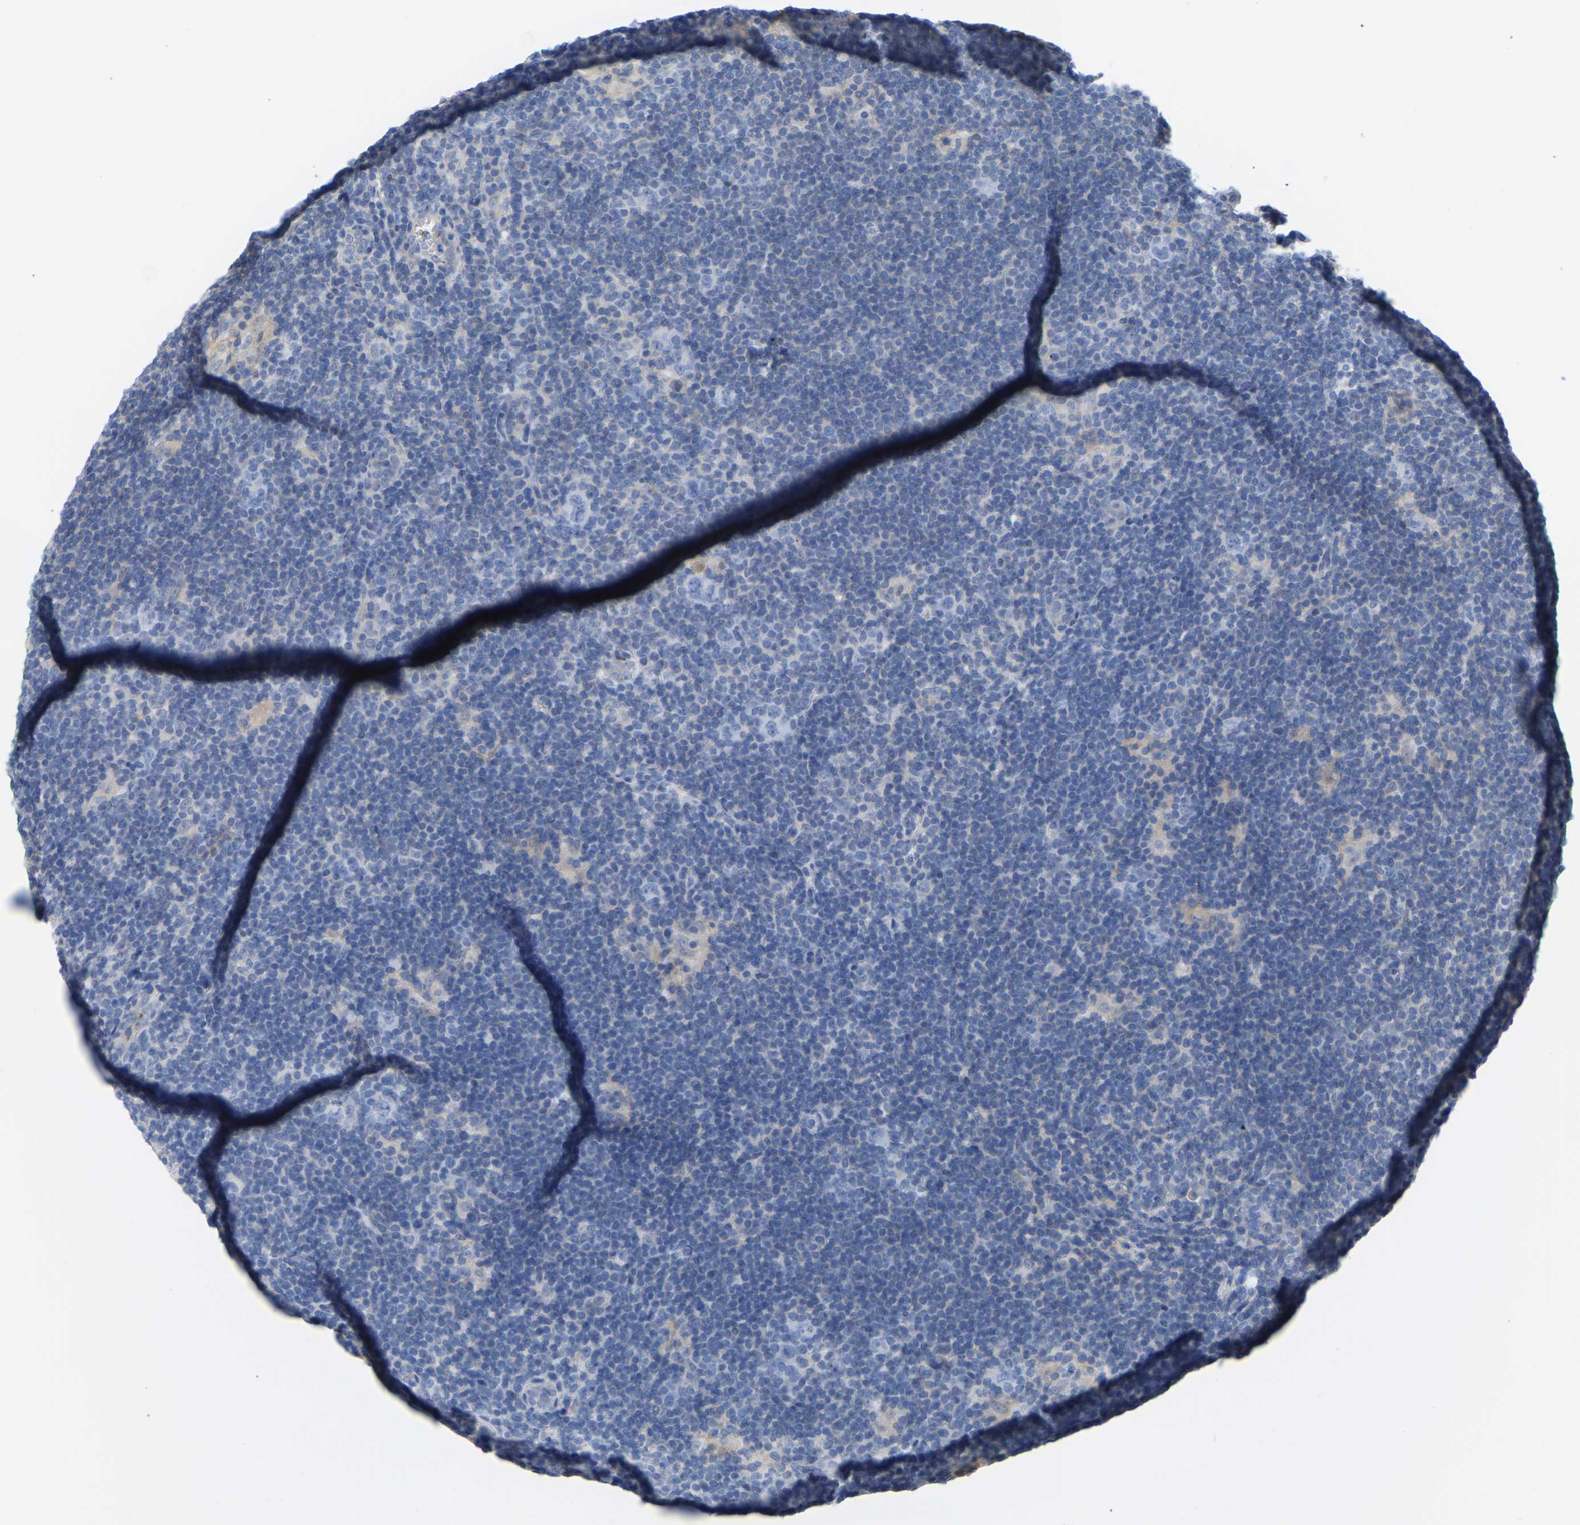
{"staining": {"intensity": "negative", "quantity": "none", "location": "none"}, "tissue": "lymphoma", "cell_type": "Tumor cells", "image_type": "cancer", "snomed": [{"axis": "morphology", "description": "Hodgkin's disease, NOS"}, {"axis": "topography", "description": "Lymph node"}], "caption": "DAB immunohistochemical staining of lymphoma demonstrates no significant positivity in tumor cells.", "gene": "ZNF449", "patient": {"sex": "female", "age": 57}}